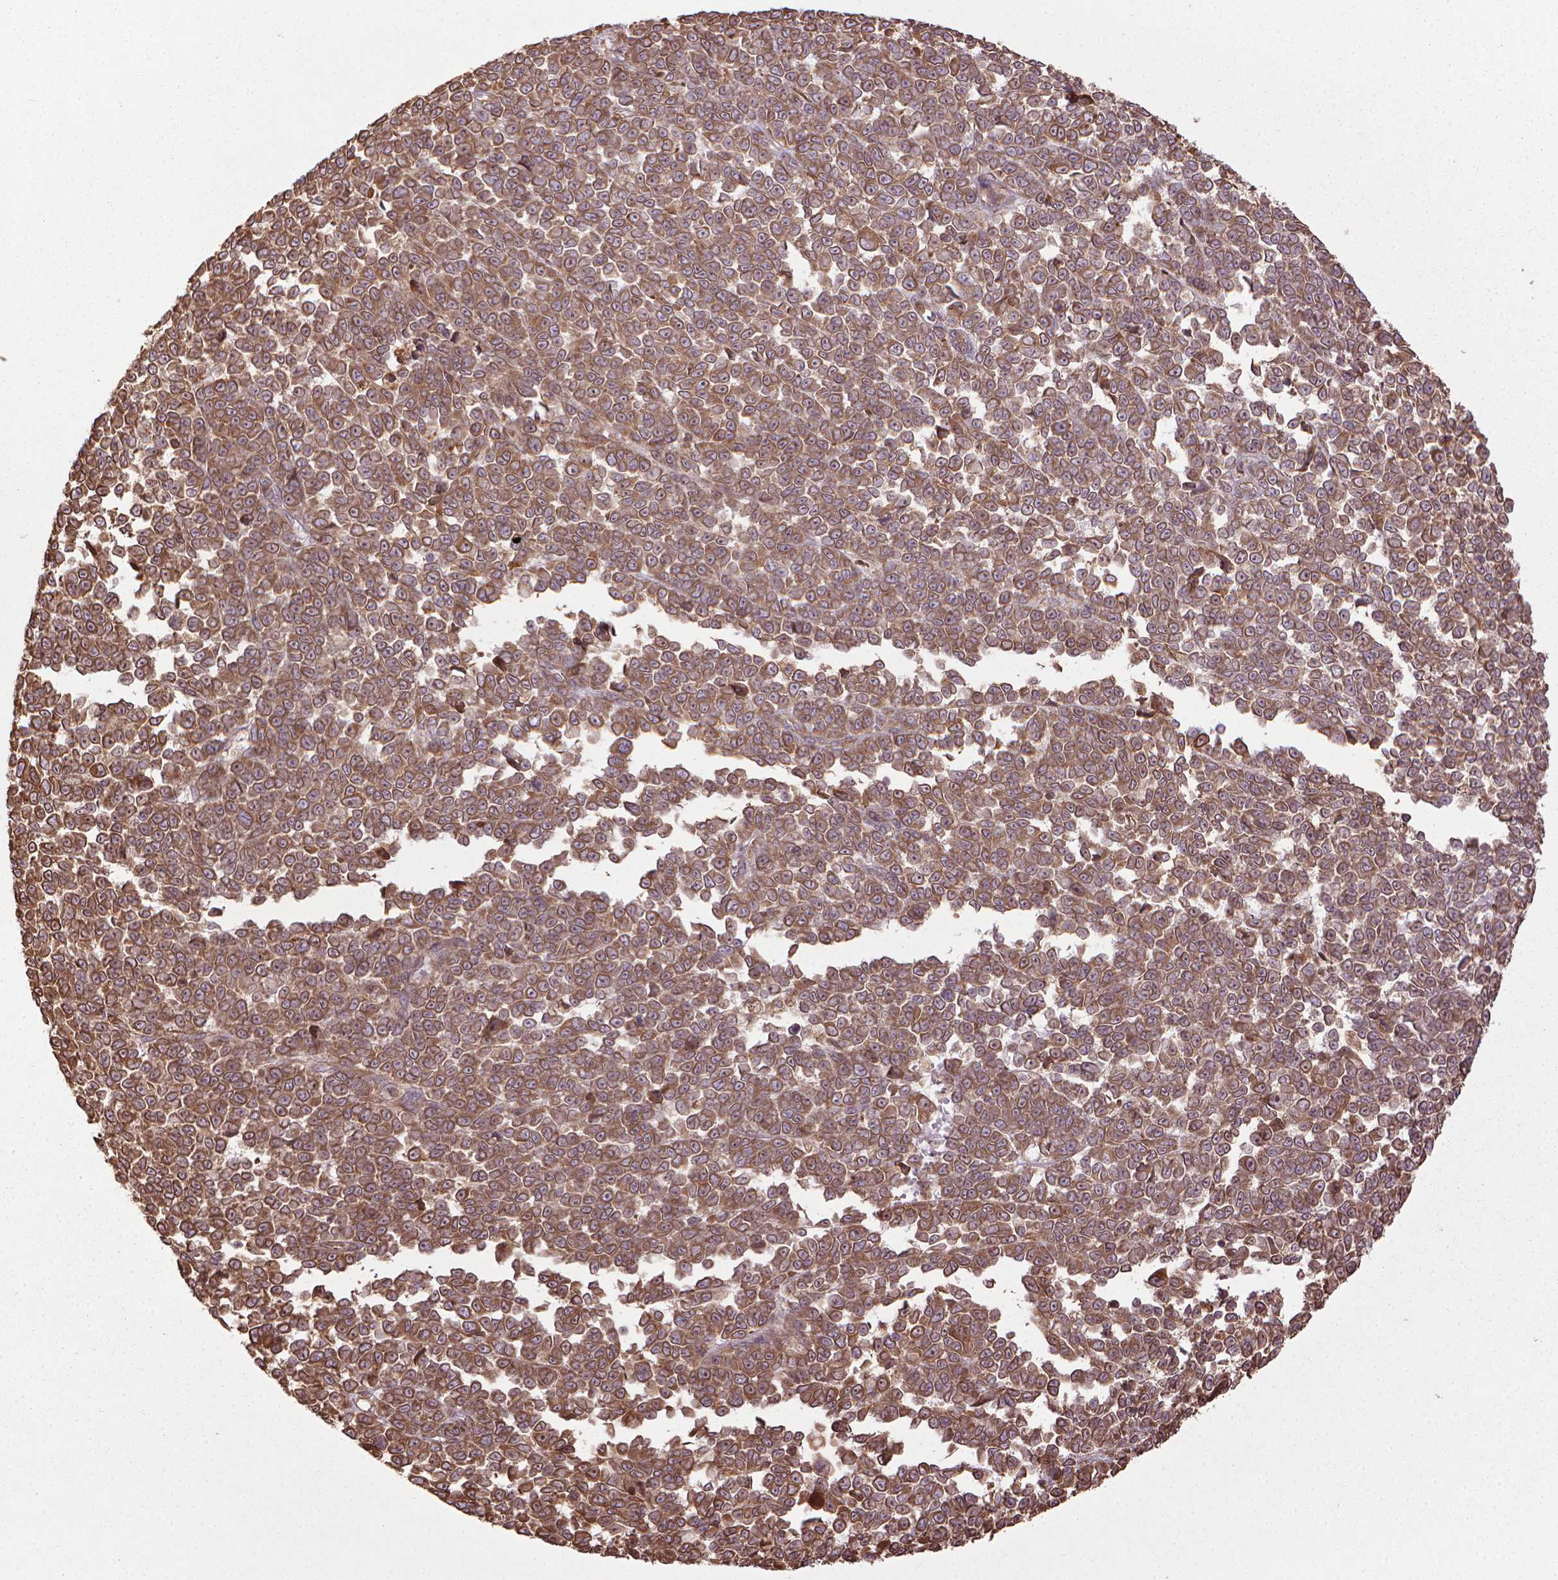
{"staining": {"intensity": "moderate", "quantity": ">75%", "location": "cytoplasmic/membranous"}, "tissue": "melanoma", "cell_type": "Tumor cells", "image_type": "cancer", "snomed": [{"axis": "morphology", "description": "Malignant melanoma, NOS"}, {"axis": "topography", "description": "Skin"}], "caption": "The photomicrograph reveals staining of malignant melanoma, revealing moderate cytoplasmic/membranous protein expression (brown color) within tumor cells. The protein is stained brown, and the nuclei are stained in blue (DAB IHC with brightfield microscopy, high magnification).", "gene": "GAS1", "patient": {"sex": "female", "age": 95}}